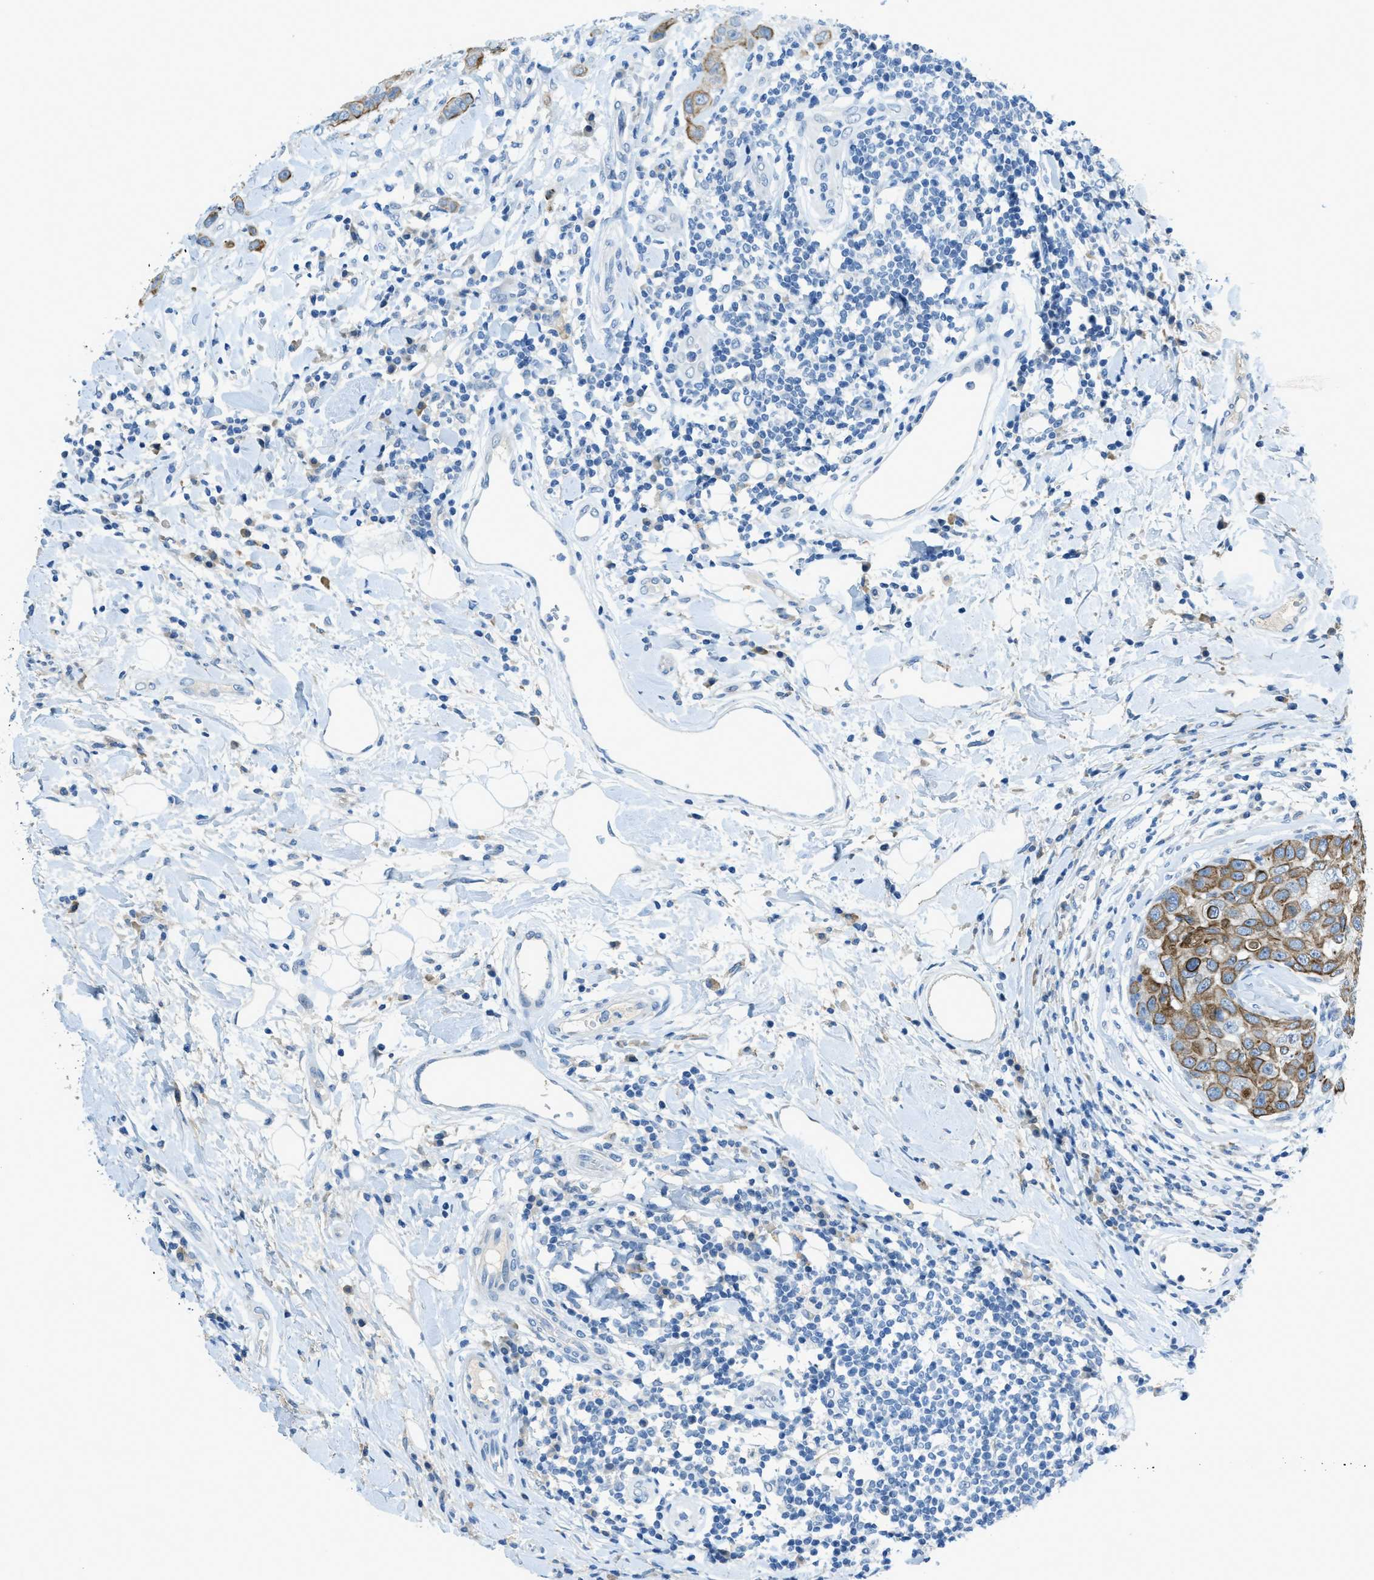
{"staining": {"intensity": "moderate", "quantity": "<25%", "location": "cytoplasmic/membranous"}, "tissue": "breast cancer", "cell_type": "Tumor cells", "image_type": "cancer", "snomed": [{"axis": "morphology", "description": "Duct carcinoma"}, {"axis": "topography", "description": "Breast"}], "caption": "DAB (3,3'-diaminobenzidine) immunohistochemical staining of intraductal carcinoma (breast) displays moderate cytoplasmic/membranous protein expression in approximately <25% of tumor cells.", "gene": "KLHL8", "patient": {"sex": "female", "age": 27}}